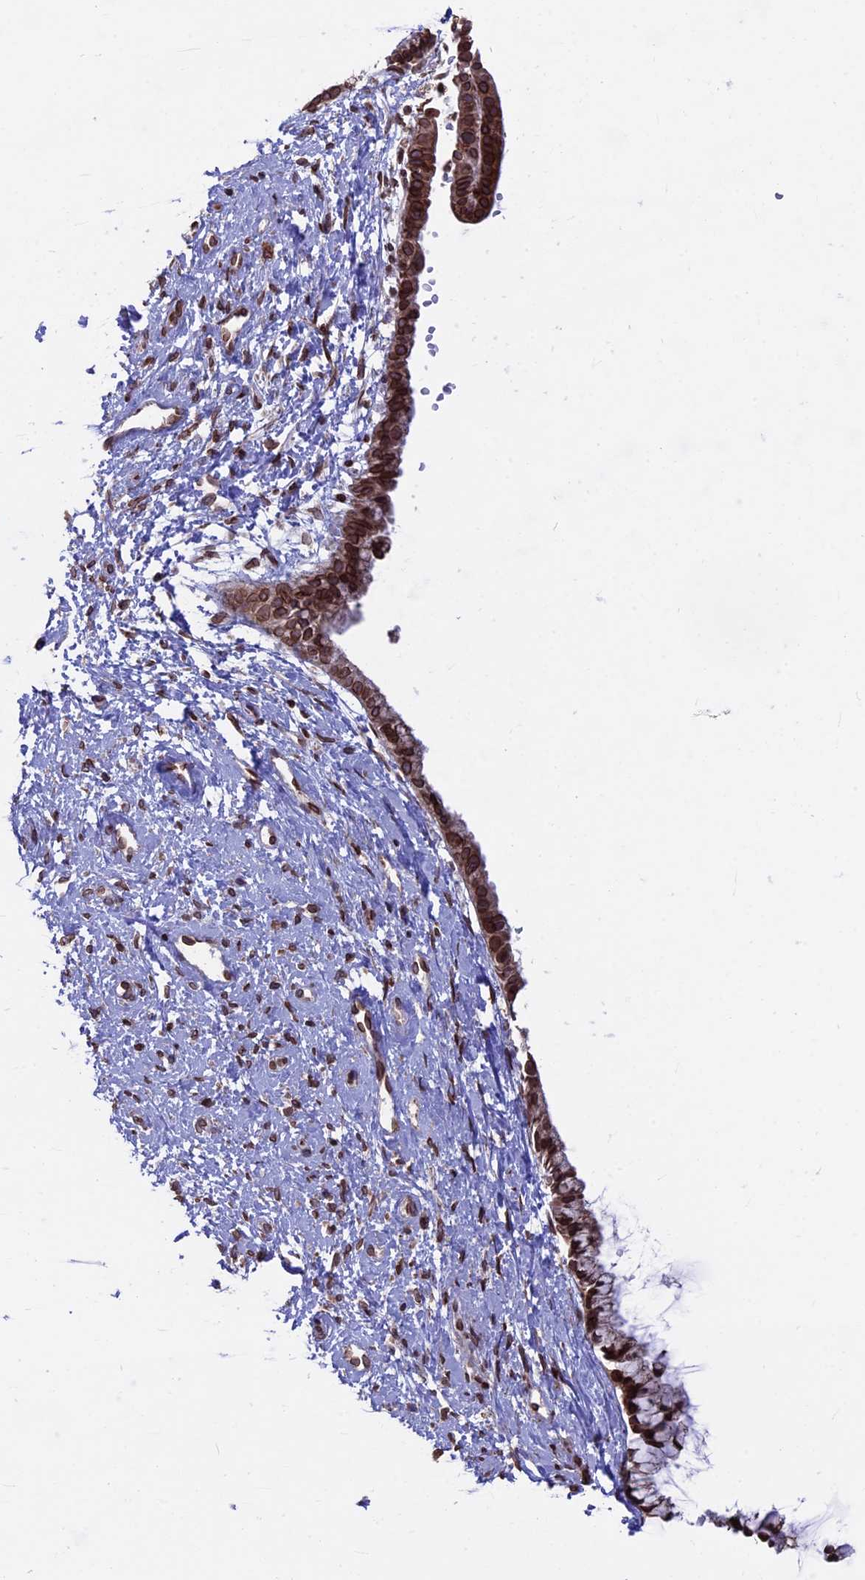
{"staining": {"intensity": "strong", "quantity": ">75%", "location": "cytoplasmic/membranous,nuclear"}, "tissue": "cervix", "cell_type": "Glandular cells", "image_type": "normal", "snomed": [{"axis": "morphology", "description": "Normal tissue, NOS"}, {"axis": "topography", "description": "Cervix"}], "caption": "Glandular cells display high levels of strong cytoplasmic/membranous,nuclear staining in about >75% of cells in benign cervix. Immunohistochemistry stains the protein in brown and the nuclei are stained blue.", "gene": "PTCHD4", "patient": {"sex": "female", "age": 57}}